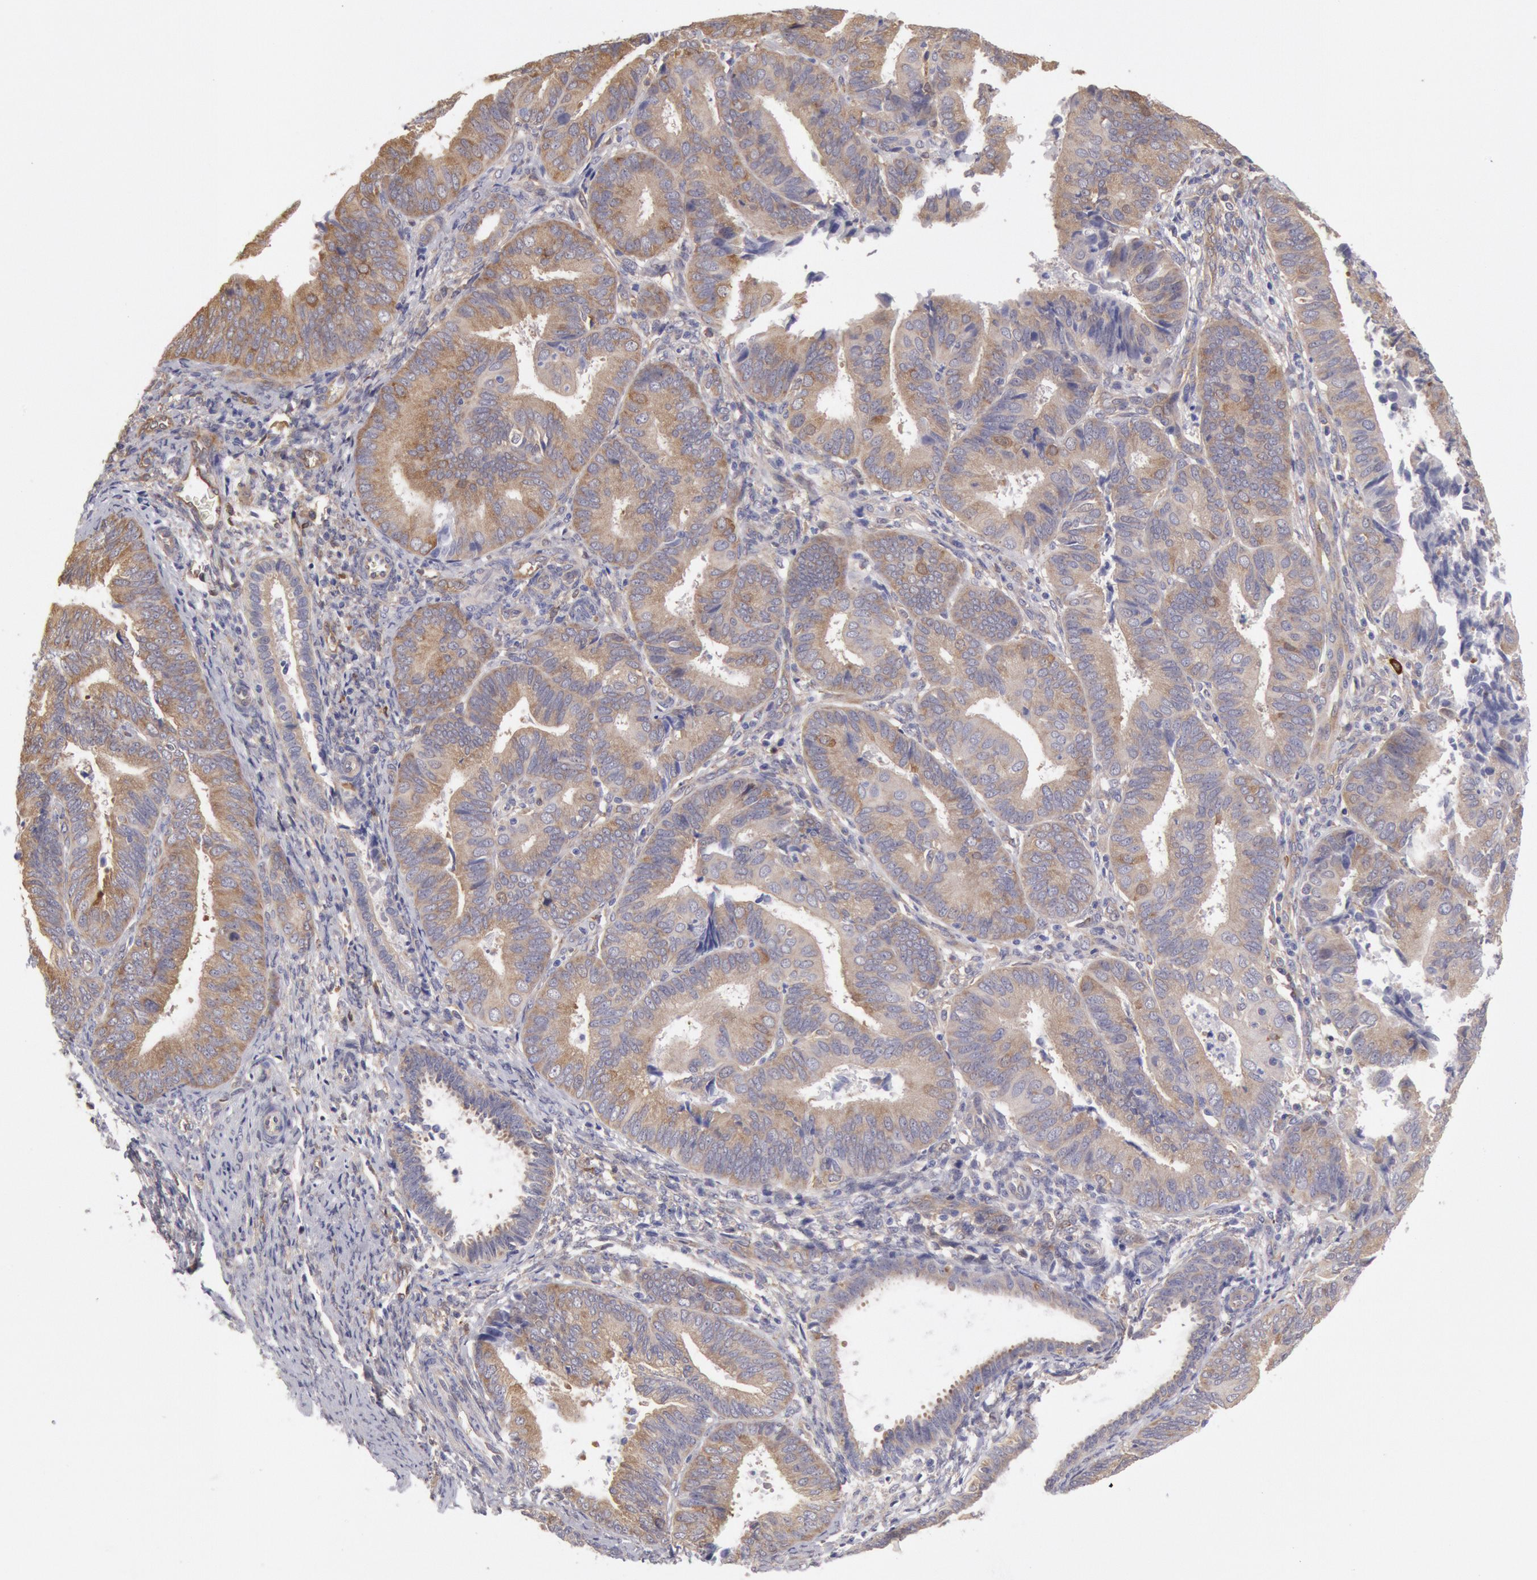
{"staining": {"intensity": "weak", "quantity": ">75%", "location": "cytoplasmic/membranous"}, "tissue": "endometrial cancer", "cell_type": "Tumor cells", "image_type": "cancer", "snomed": [{"axis": "morphology", "description": "Adenocarcinoma, NOS"}, {"axis": "topography", "description": "Endometrium"}], "caption": "The histopathology image shows immunohistochemical staining of endometrial adenocarcinoma. There is weak cytoplasmic/membranous expression is present in approximately >75% of tumor cells.", "gene": "CCDC50", "patient": {"sex": "female", "age": 63}}